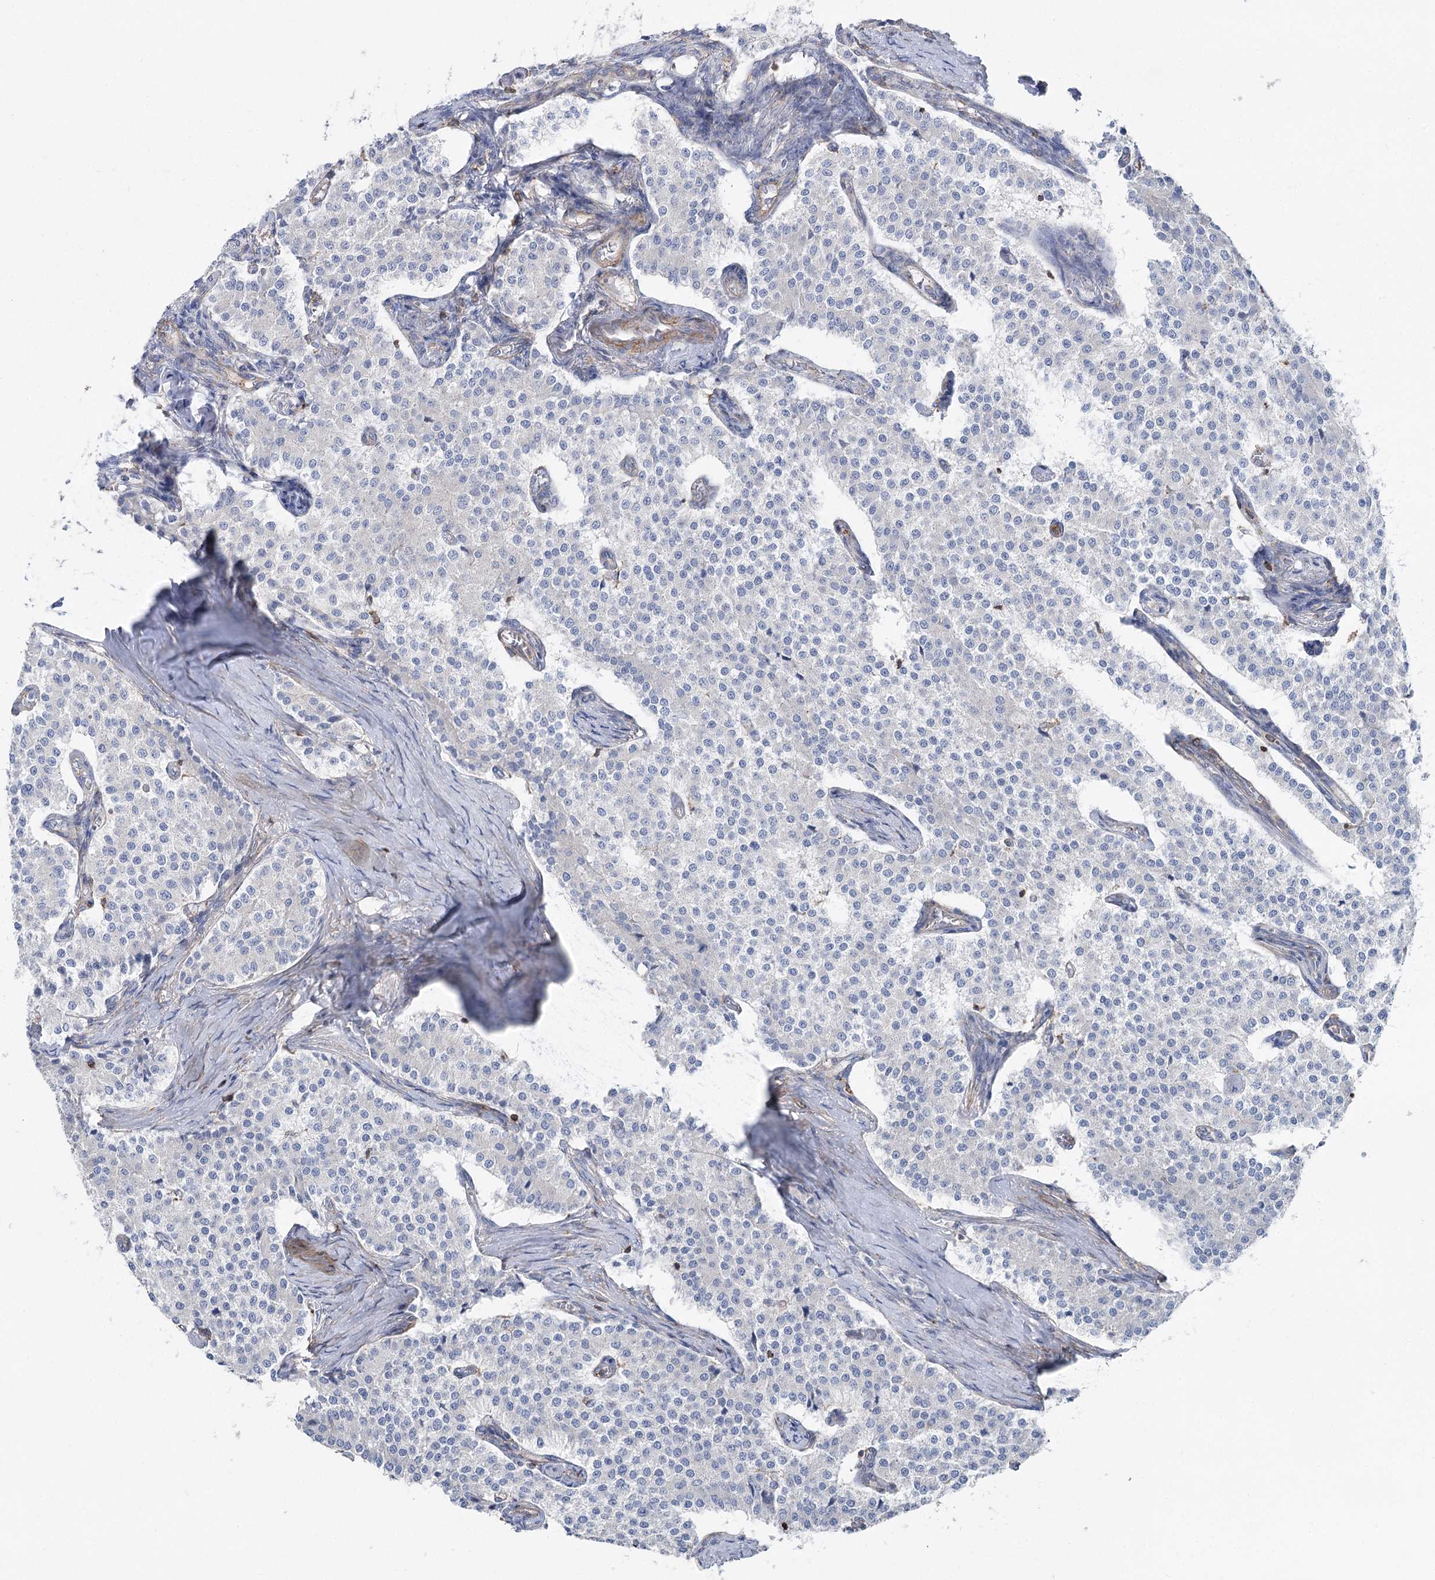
{"staining": {"intensity": "negative", "quantity": "none", "location": "none"}, "tissue": "carcinoid", "cell_type": "Tumor cells", "image_type": "cancer", "snomed": [{"axis": "morphology", "description": "Carcinoid, malignant, NOS"}, {"axis": "topography", "description": "Colon"}], "caption": "This histopathology image is of carcinoid stained with immunohistochemistry to label a protein in brown with the nuclei are counter-stained blue. There is no expression in tumor cells.", "gene": "LARP1B", "patient": {"sex": "female", "age": 52}}